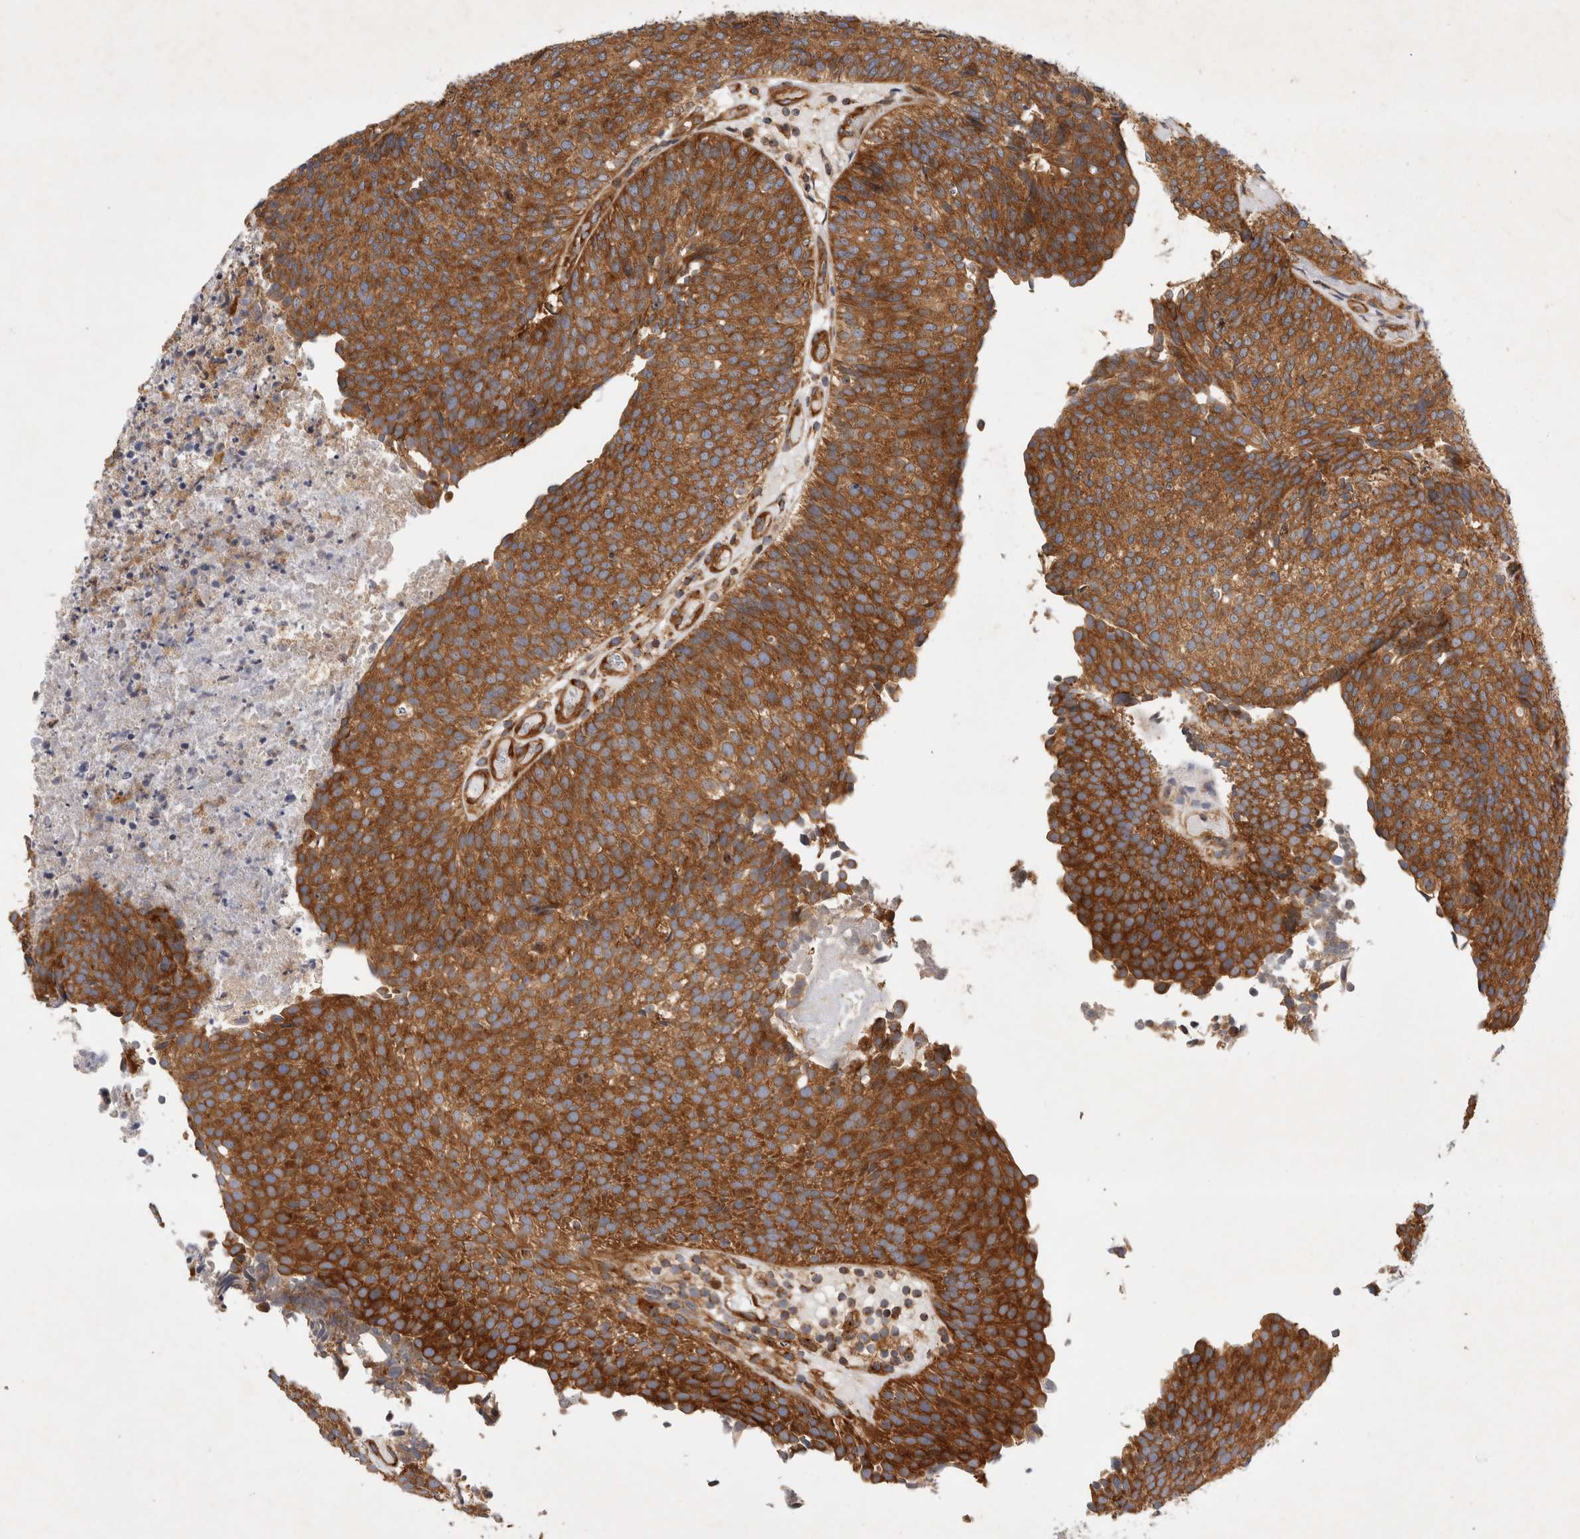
{"staining": {"intensity": "strong", "quantity": ">75%", "location": "cytoplasmic/membranous"}, "tissue": "urothelial cancer", "cell_type": "Tumor cells", "image_type": "cancer", "snomed": [{"axis": "morphology", "description": "Urothelial carcinoma, Low grade"}, {"axis": "topography", "description": "Urinary bladder"}], "caption": "Brown immunohistochemical staining in human urothelial carcinoma (low-grade) shows strong cytoplasmic/membranous staining in approximately >75% of tumor cells.", "gene": "GPR150", "patient": {"sex": "male", "age": 86}}